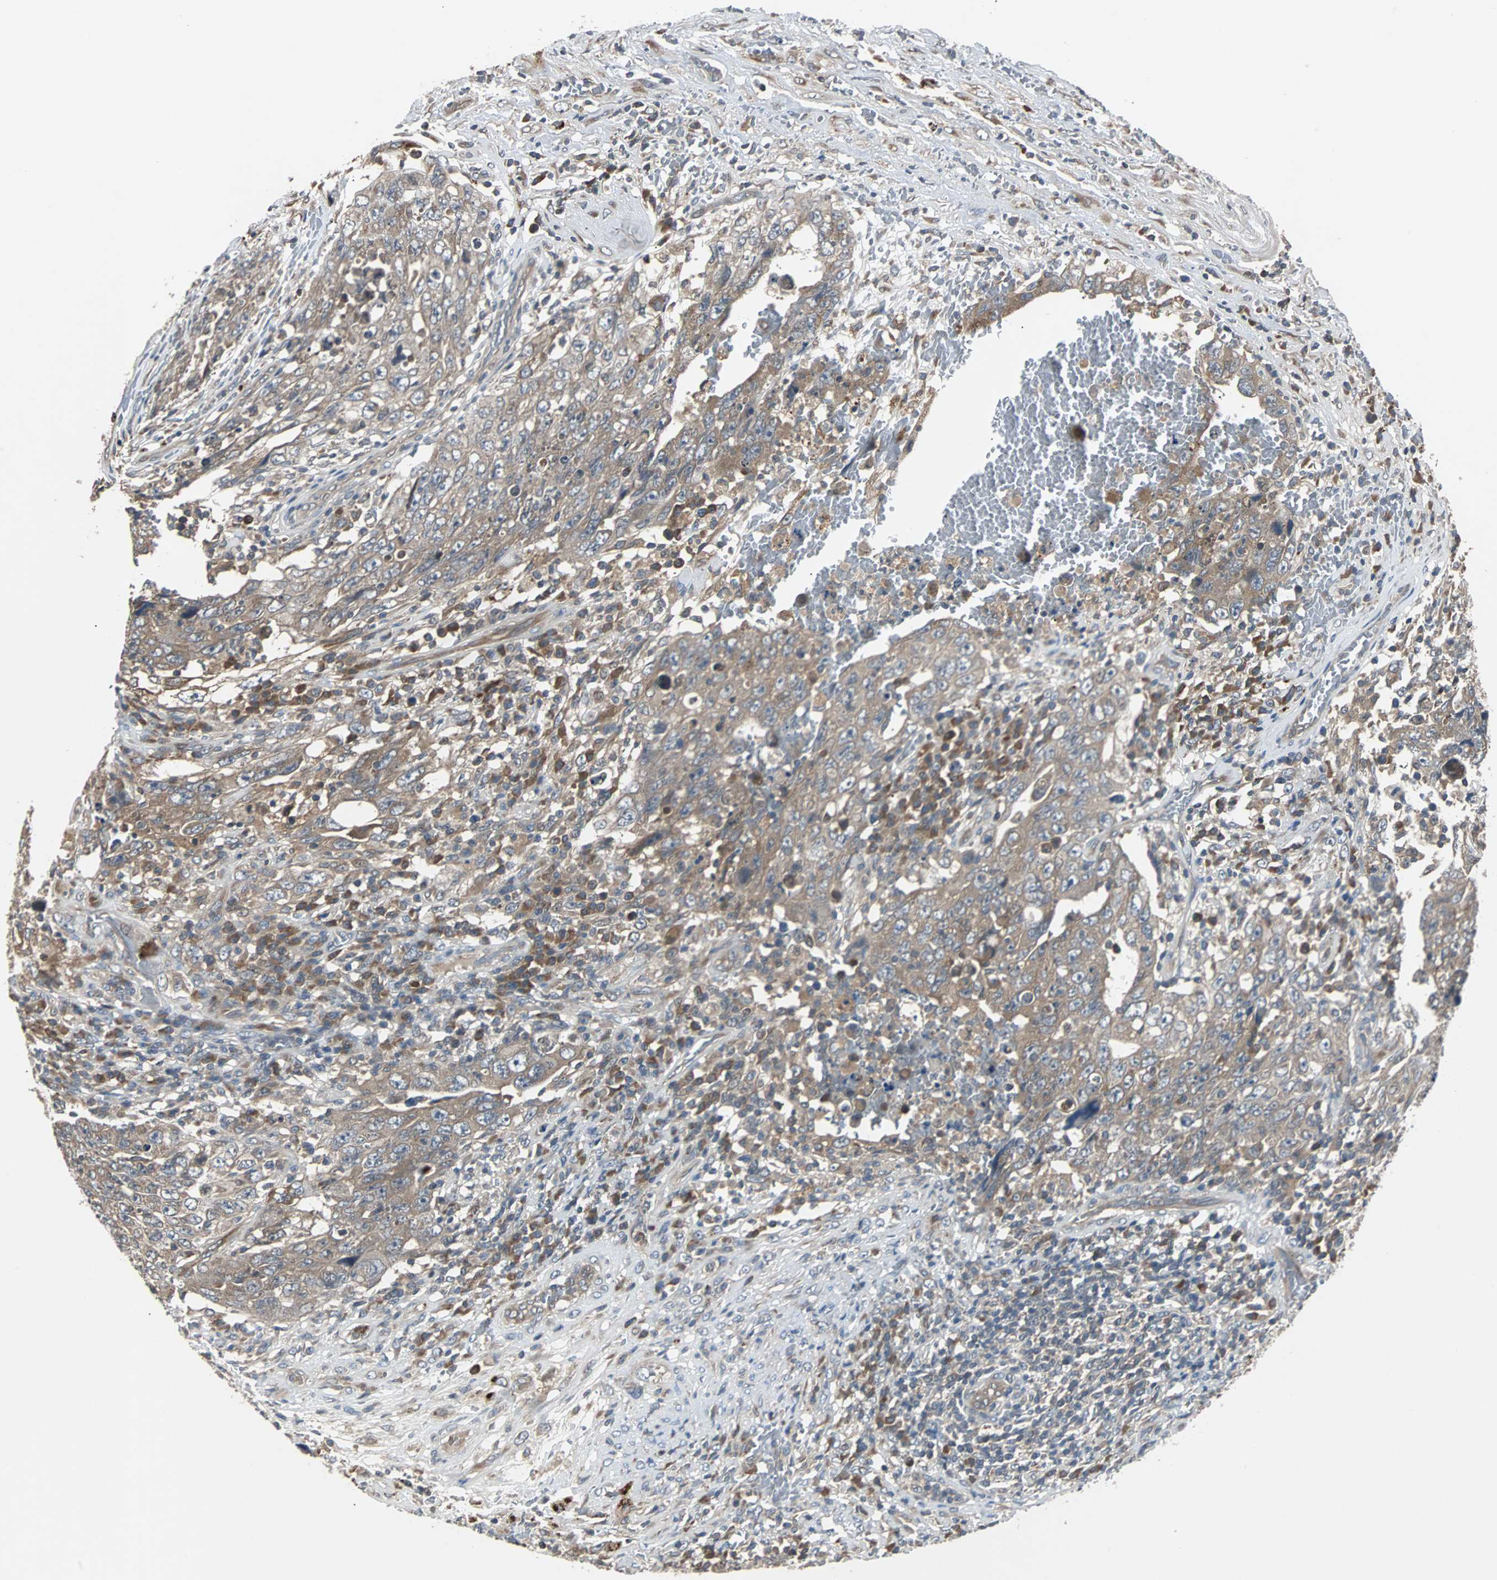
{"staining": {"intensity": "moderate", "quantity": ">75%", "location": "cytoplasmic/membranous"}, "tissue": "testis cancer", "cell_type": "Tumor cells", "image_type": "cancer", "snomed": [{"axis": "morphology", "description": "Carcinoma, Embryonal, NOS"}, {"axis": "topography", "description": "Testis"}], "caption": "IHC micrograph of neoplastic tissue: testis cancer (embryonal carcinoma) stained using immunohistochemistry (IHC) exhibits medium levels of moderate protein expression localized specifically in the cytoplasmic/membranous of tumor cells, appearing as a cytoplasmic/membranous brown color.", "gene": "ARF1", "patient": {"sex": "male", "age": 26}}